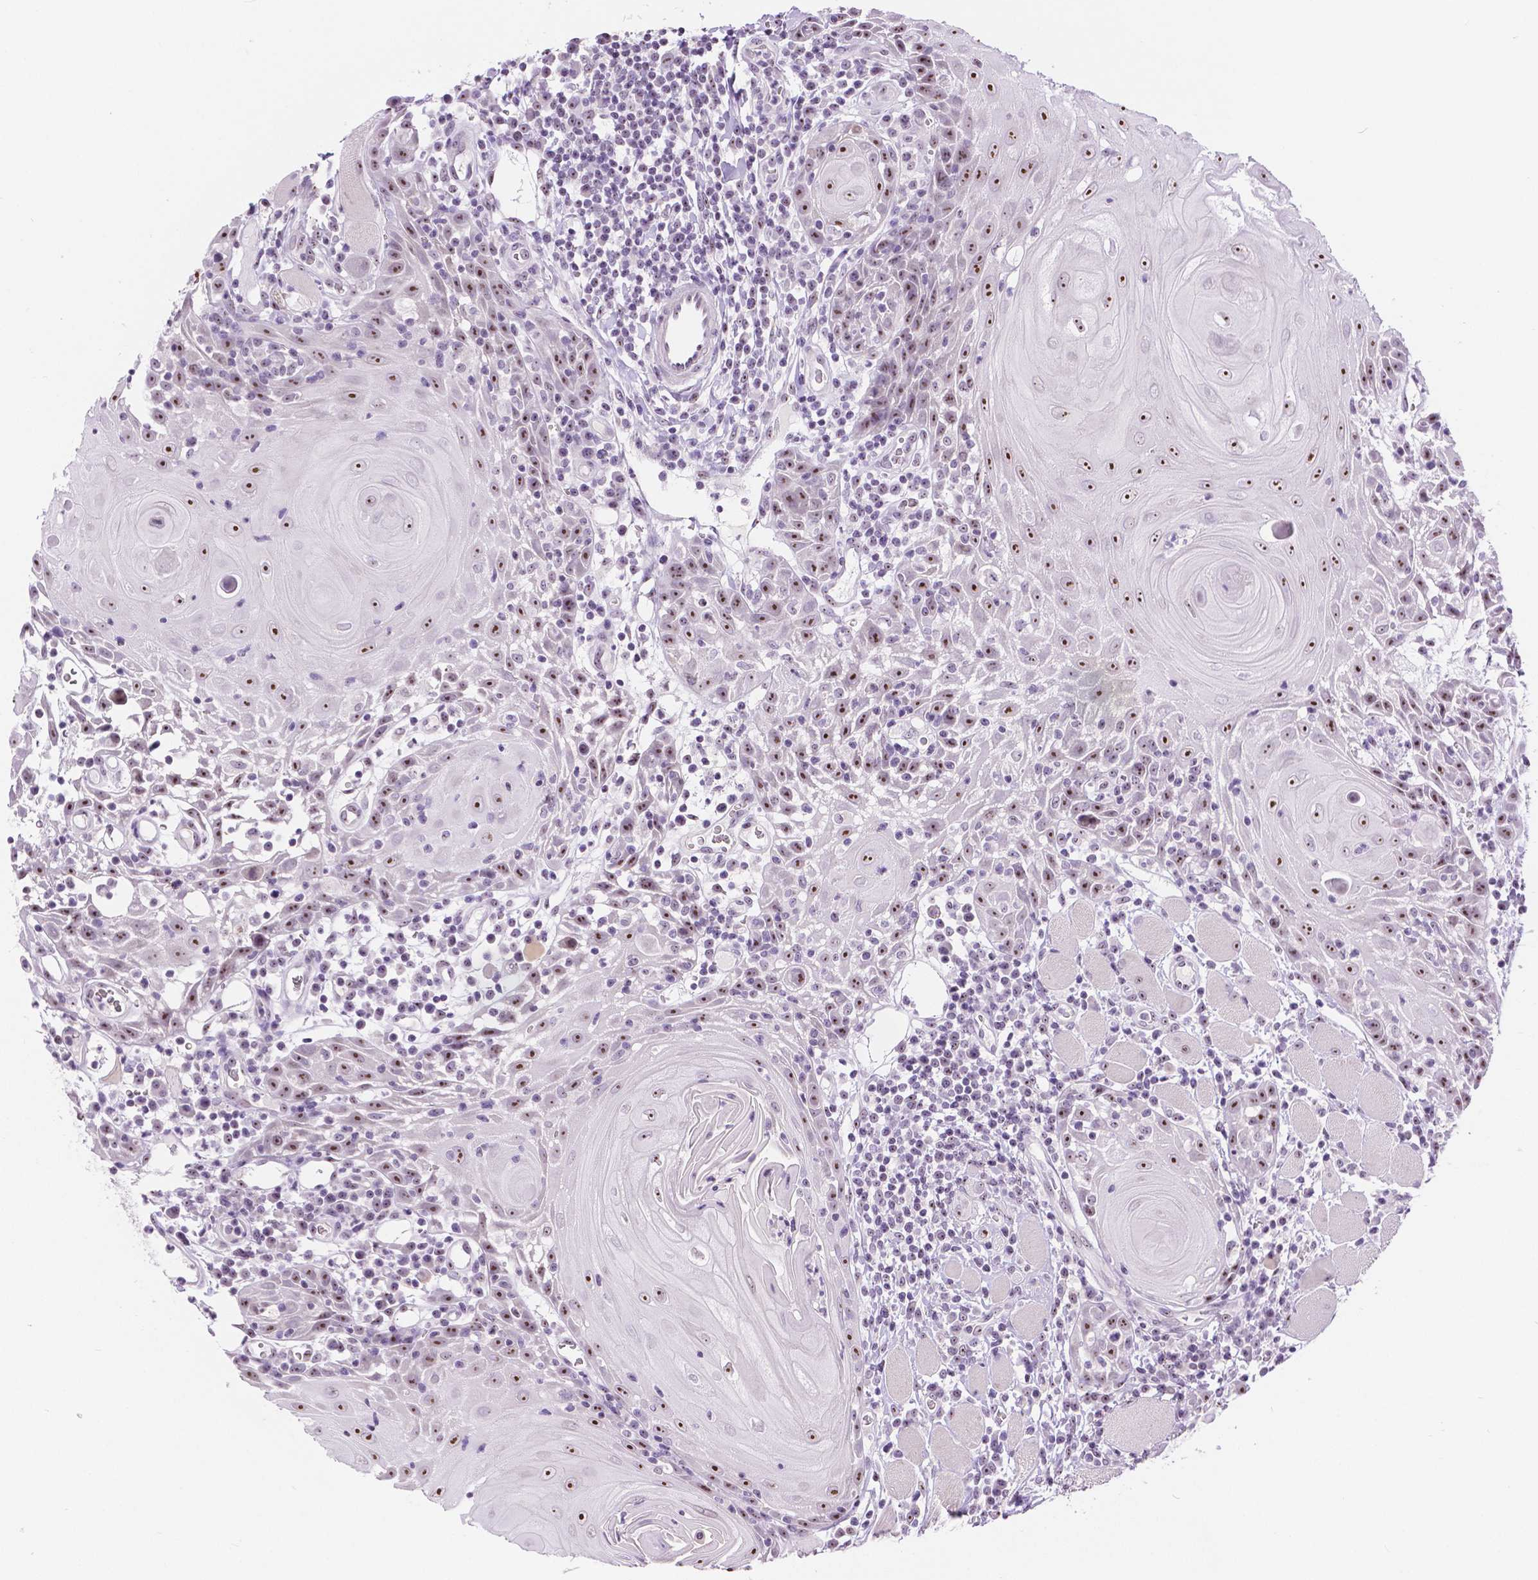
{"staining": {"intensity": "moderate", "quantity": ">75%", "location": "nuclear"}, "tissue": "head and neck cancer", "cell_type": "Tumor cells", "image_type": "cancer", "snomed": [{"axis": "morphology", "description": "Squamous cell carcinoma, NOS"}, {"axis": "topography", "description": "Head-Neck"}], "caption": "High-power microscopy captured an immunohistochemistry (IHC) micrograph of squamous cell carcinoma (head and neck), revealing moderate nuclear positivity in approximately >75% of tumor cells.", "gene": "NHP2", "patient": {"sex": "male", "age": 52}}